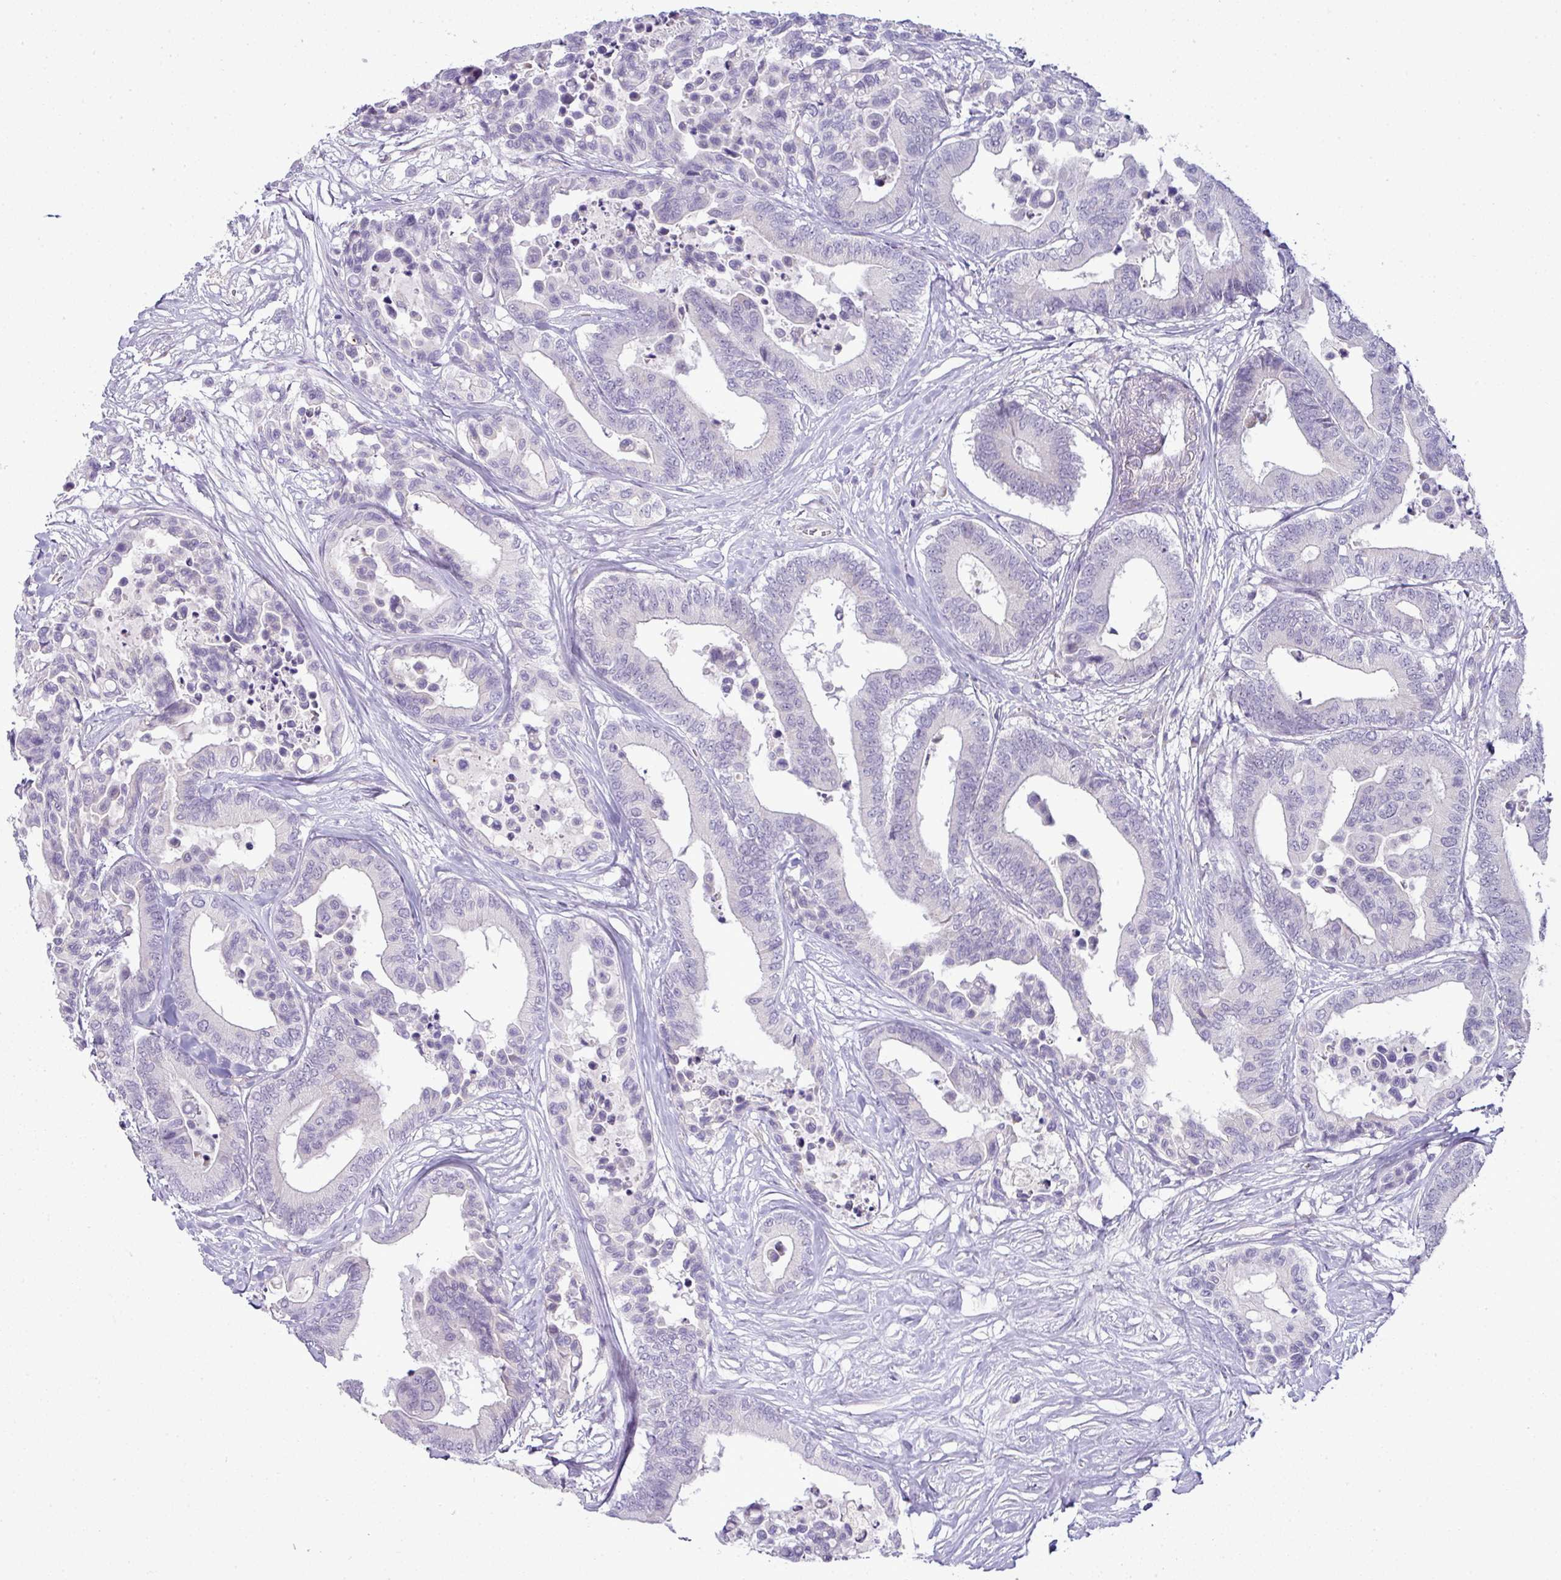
{"staining": {"intensity": "negative", "quantity": "none", "location": "none"}, "tissue": "colorectal cancer", "cell_type": "Tumor cells", "image_type": "cancer", "snomed": [{"axis": "morphology", "description": "Normal tissue, NOS"}, {"axis": "morphology", "description": "Adenocarcinoma, NOS"}, {"axis": "topography", "description": "Colon"}], "caption": "Histopathology image shows no significant protein expression in tumor cells of colorectal cancer (adenocarcinoma).", "gene": "HBEGF", "patient": {"sex": "male", "age": 82}}